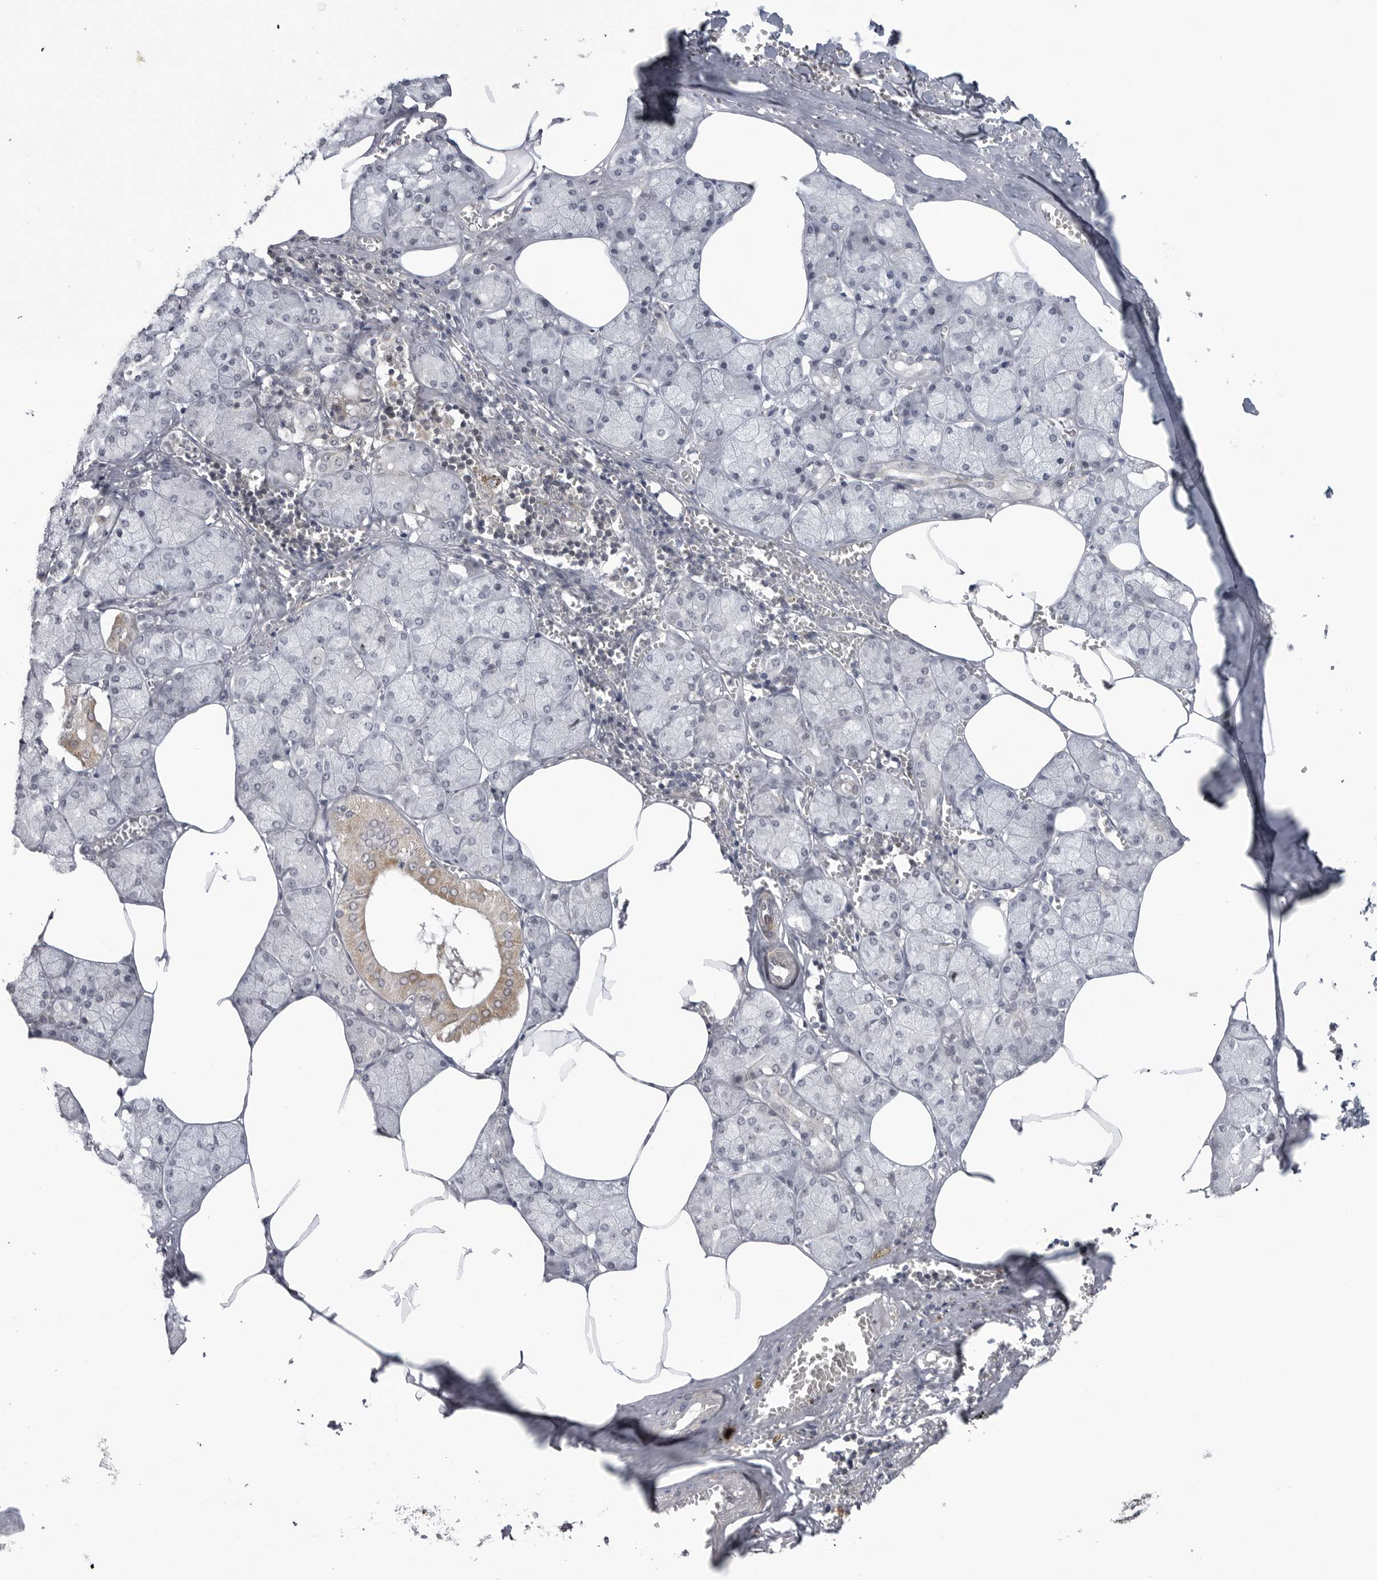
{"staining": {"intensity": "weak", "quantity": "<25%", "location": "cytoplasmic/membranous"}, "tissue": "salivary gland", "cell_type": "Glandular cells", "image_type": "normal", "snomed": [{"axis": "morphology", "description": "Normal tissue, NOS"}, {"axis": "topography", "description": "Salivary gland"}], "caption": "Salivary gland stained for a protein using immunohistochemistry (IHC) displays no positivity glandular cells.", "gene": "ADAMTS5", "patient": {"sex": "male", "age": 62}}